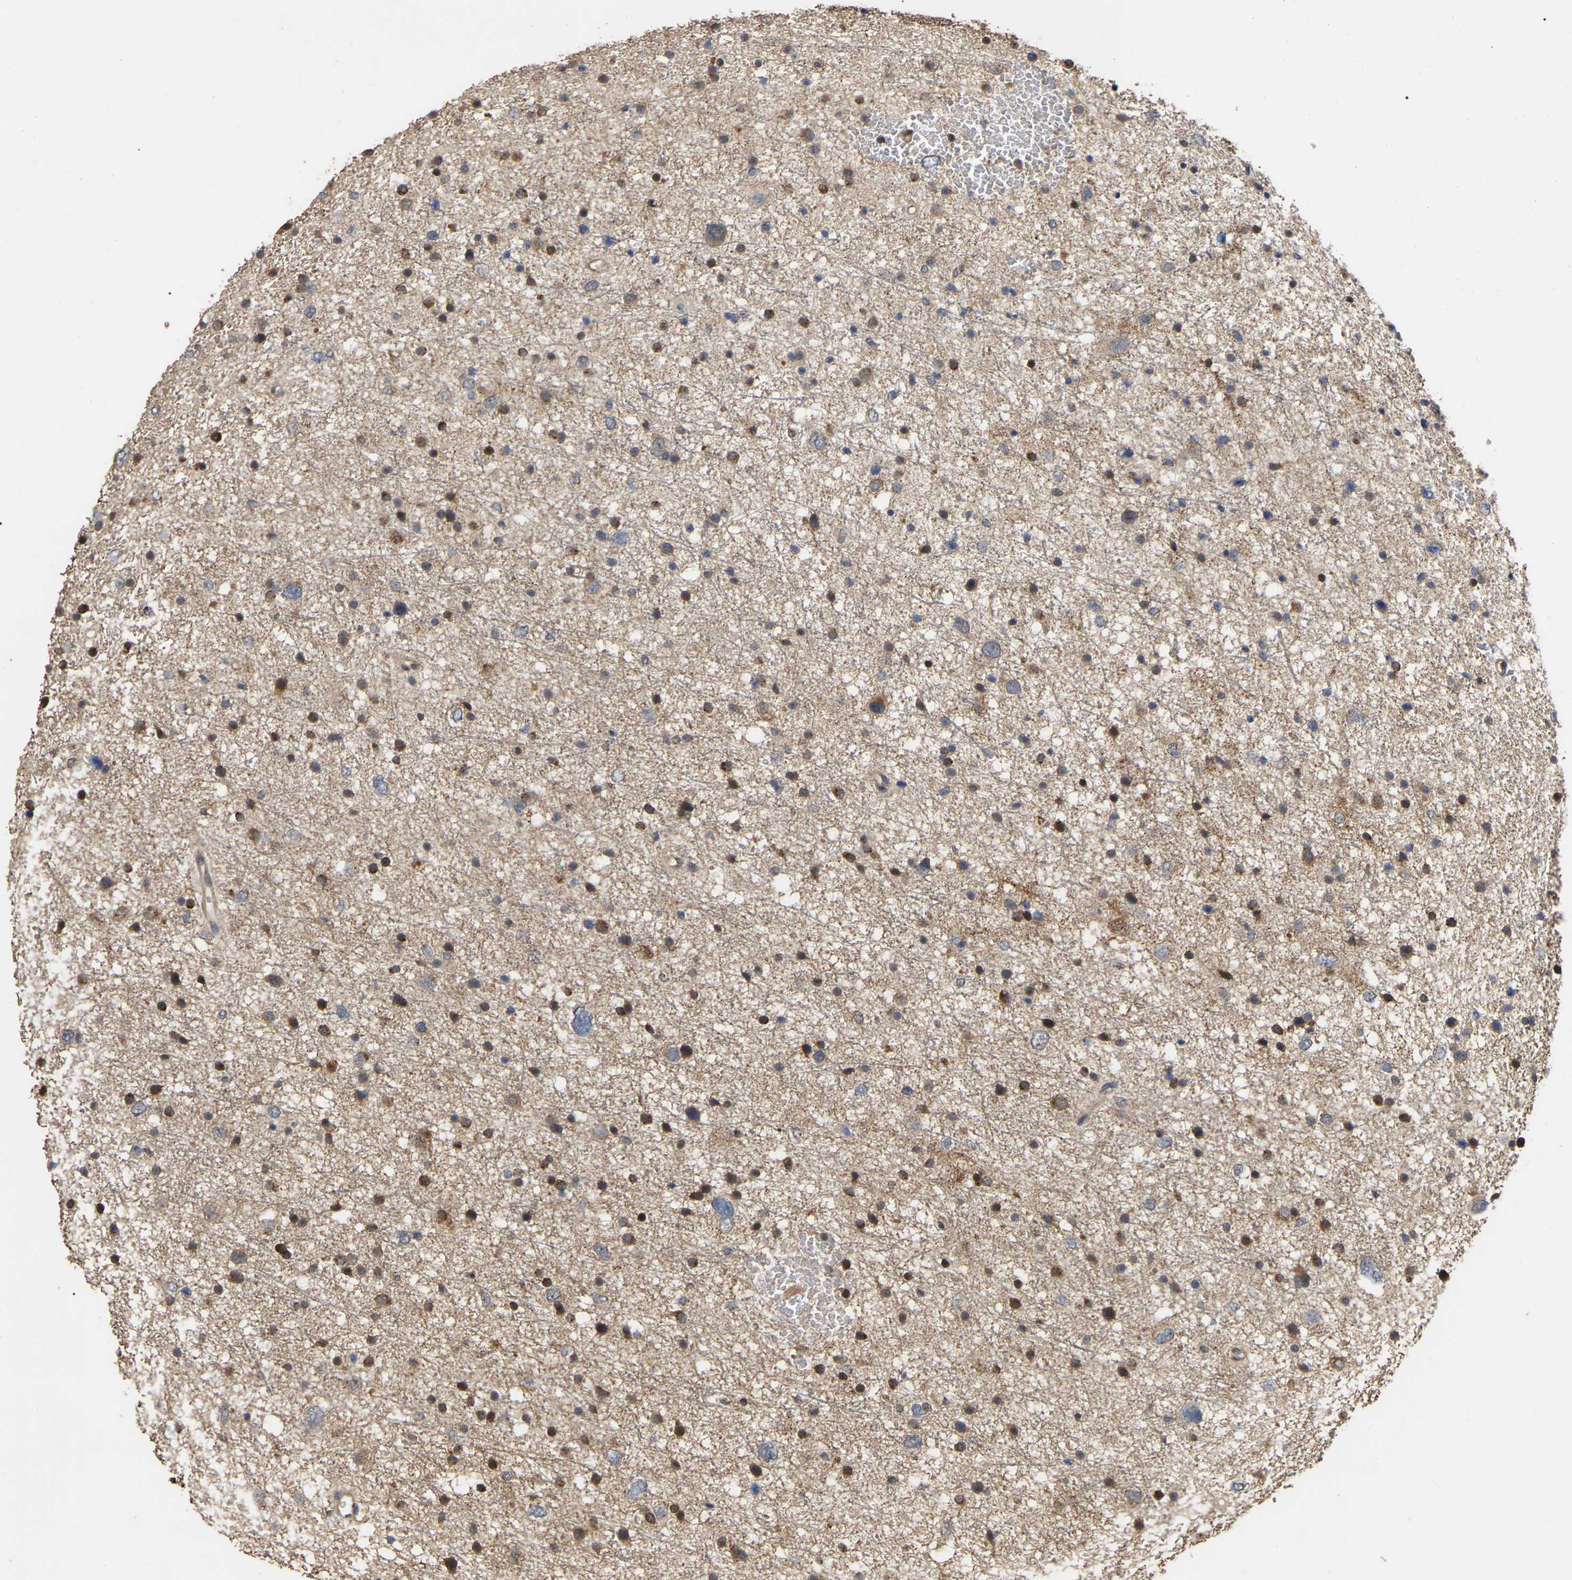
{"staining": {"intensity": "strong", "quantity": "25%-75%", "location": "cytoplasmic/membranous"}, "tissue": "glioma", "cell_type": "Tumor cells", "image_type": "cancer", "snomed": [{"axis": "morphology", "description": "Glioma, malignant, Low grade"}, {"axis": "topography", "description": "Brain"}], "caption": "Glioma stained with a protein marker displays strong staining in tumor cells.", "gene": "FAM219A", "patient": {"sex": "female", "age": 37}}